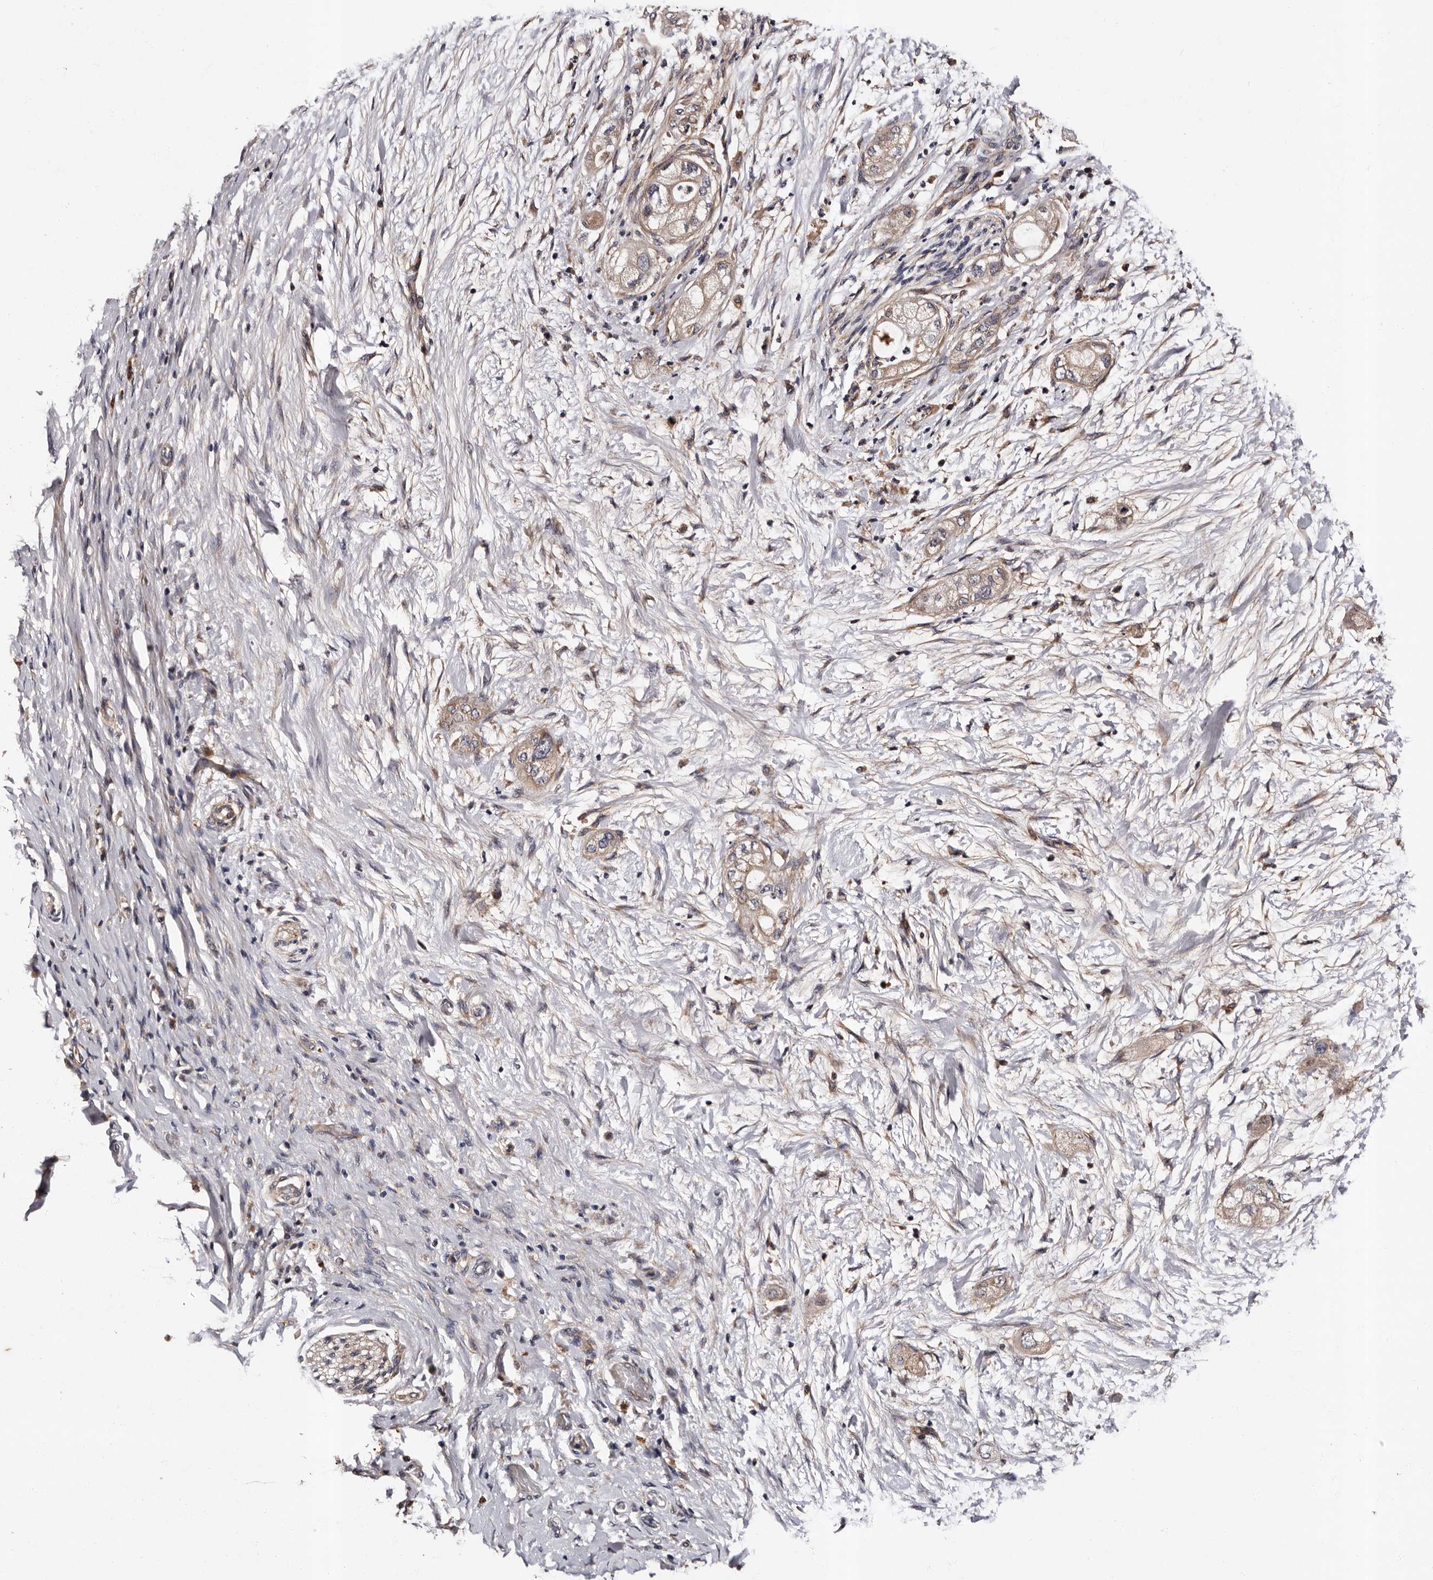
{"staining": {"intensity": "weak", "quantity": "25%-75%", "location": "cytoplasmic/membranous"}, "tissue": "pancreatic cancer", "cell_type": "Tumor cells", "image_type": "cancer", "snomed": [{"axis": "morphology", "description": "Adenocarcinoma, NOS"}, {"axis": "topography", "description": "Pancreas"}], "caption": "Weak cytoplasmic/membranous expression for a protein is identified in approximately 25%-75% of tumor cells of pancreatic adenocarcinoma using immunohistochemistry.", "gene": "ADCK5", "patient": {"sex": "male", "age": 58}}